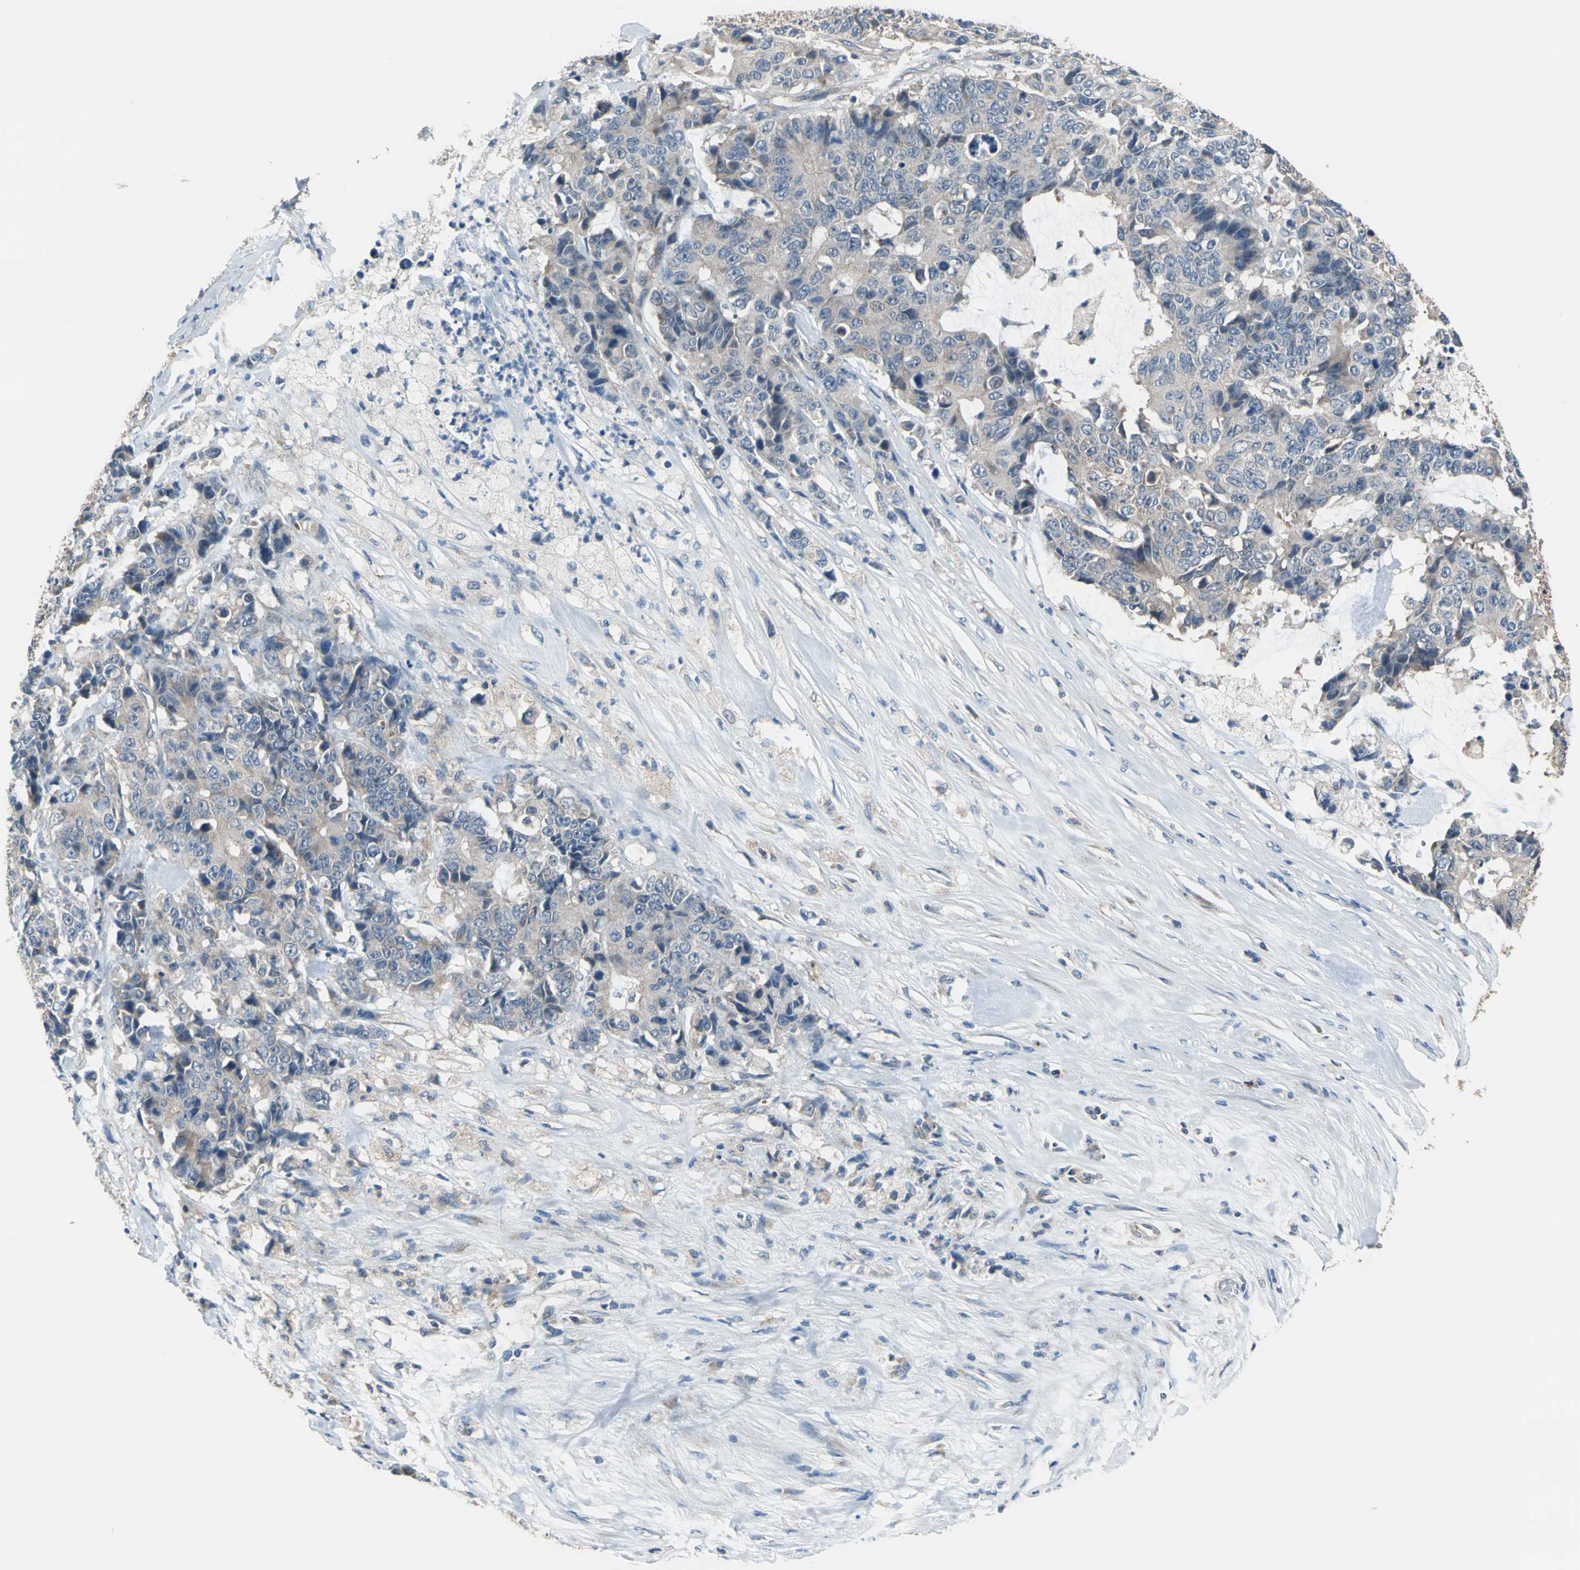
{"staining": {"intensity": "weak", "quantity": "25%-75%", "location": "cytoplasmic/membranous"}, "tissue": "colorectal cancer", "cell_type": "Tumor cells", "image_type": "cancer", "snomed": [{"axis": "morphology", "description": "Adenocarcinoma, NOS"}, {"axis": "topography", "description": "Colon"}], "caption": "Immunohistochemical staining of human colorectal cancer demonstrates low levels of weak cytoplasmic/membranous expression in approximately 25%-75% of tumor cells.", "gene": "TRAK1", "patient": {"sex": "female", "age": 86}}